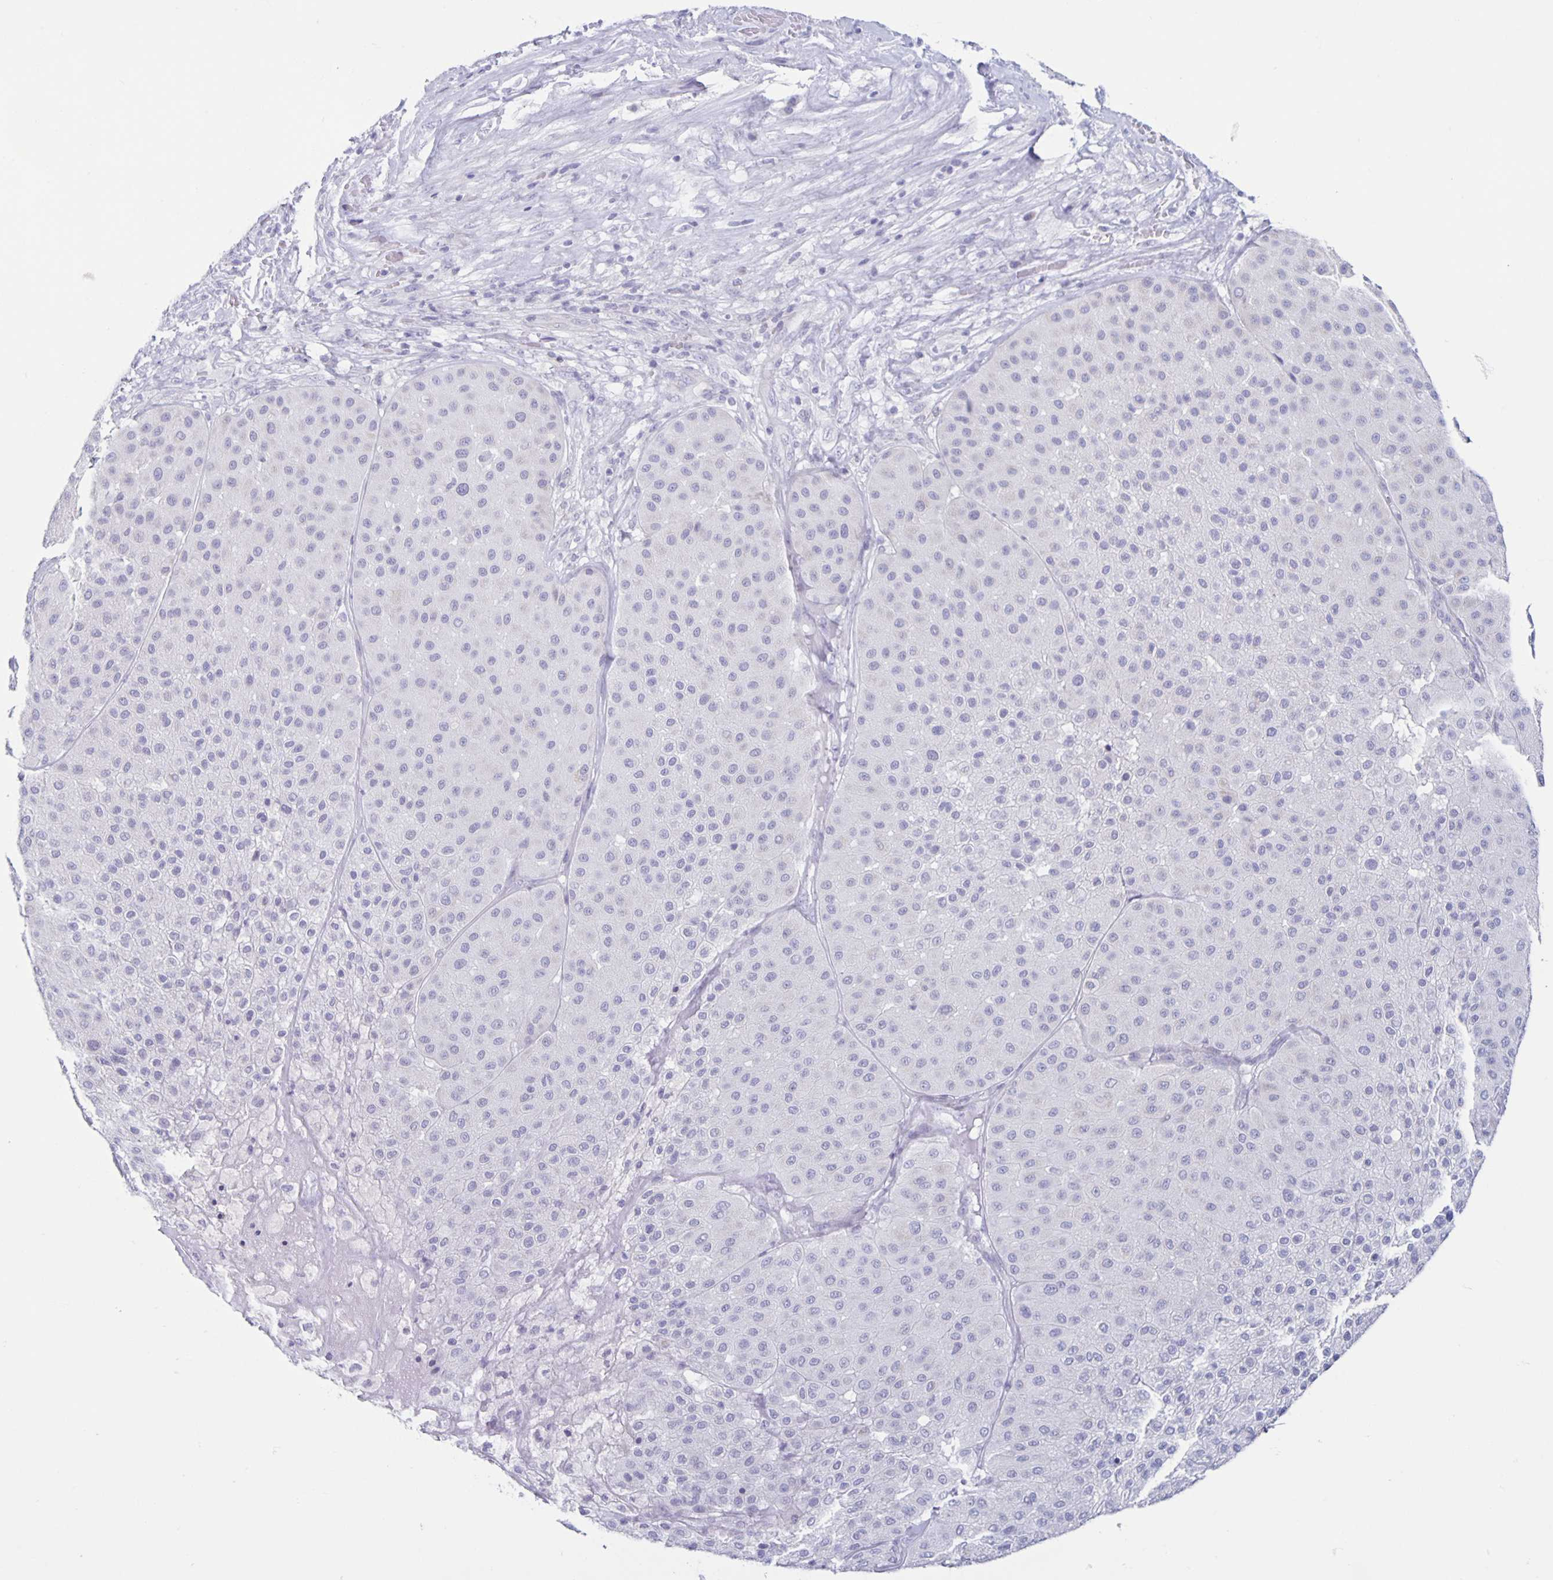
{"staining": {"intensity": "negative", "quantity": "none", "location": "none"}, "tissue": "melanoma", "cell_type": "Tumor cells", "image_type": "cancer", "snomed": [{"axis": "morphology", "description": "Malignant melanoma, Metastatic site"}, {"axis": "topography", "description": "Smooth muscle"}], "caption": "Melanoma was stained to show a protein in brown. There is no significant staining in tumor cells.", "gene": "CT45A5", "patient": {"sex": "male", "age": 41}}